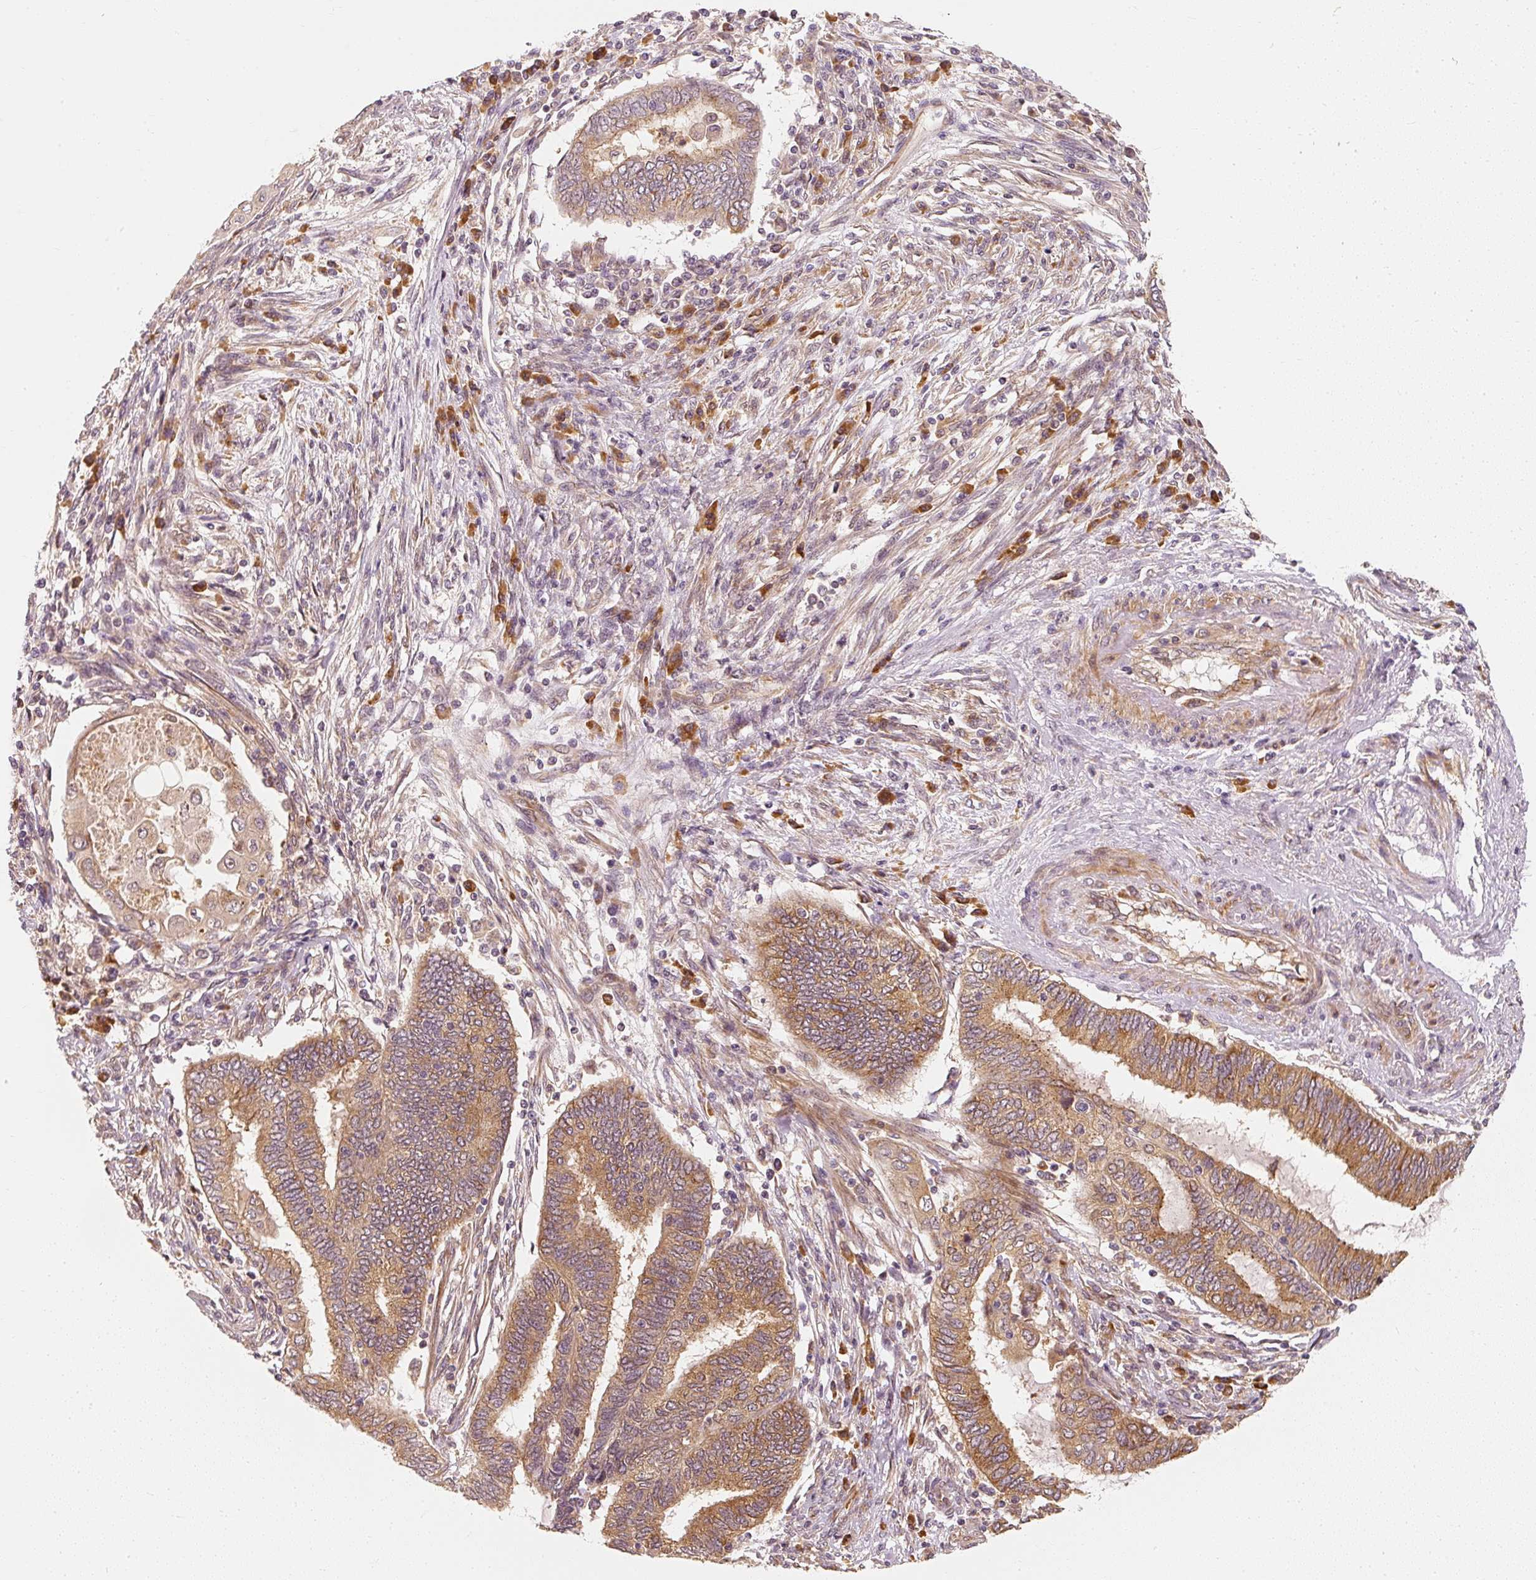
{"staining": {"intensity": "moderate", "quantity": "25%-75%", "location": "cytoplasmic/membranous"}, "tissue": "endometrial cancer", "cell_type": "Tumor cells", "image_type": "cancer", "snomed": [{"axis": "morphology", "description": "Adenocarcinoma, NOS"}, {"axis": "topography", "description": "Uterus"}, {"axis": "topography", "description": "Endometrium"}], "caption": "Tumor cells reveal moderate cytoplasmic/membranous positivity in approximately 25%-75% of cells in endometrial cancer (adenocarcinoma).", "gene": "EEF1A2", "patient": {"sex": "female", "age": 70}}